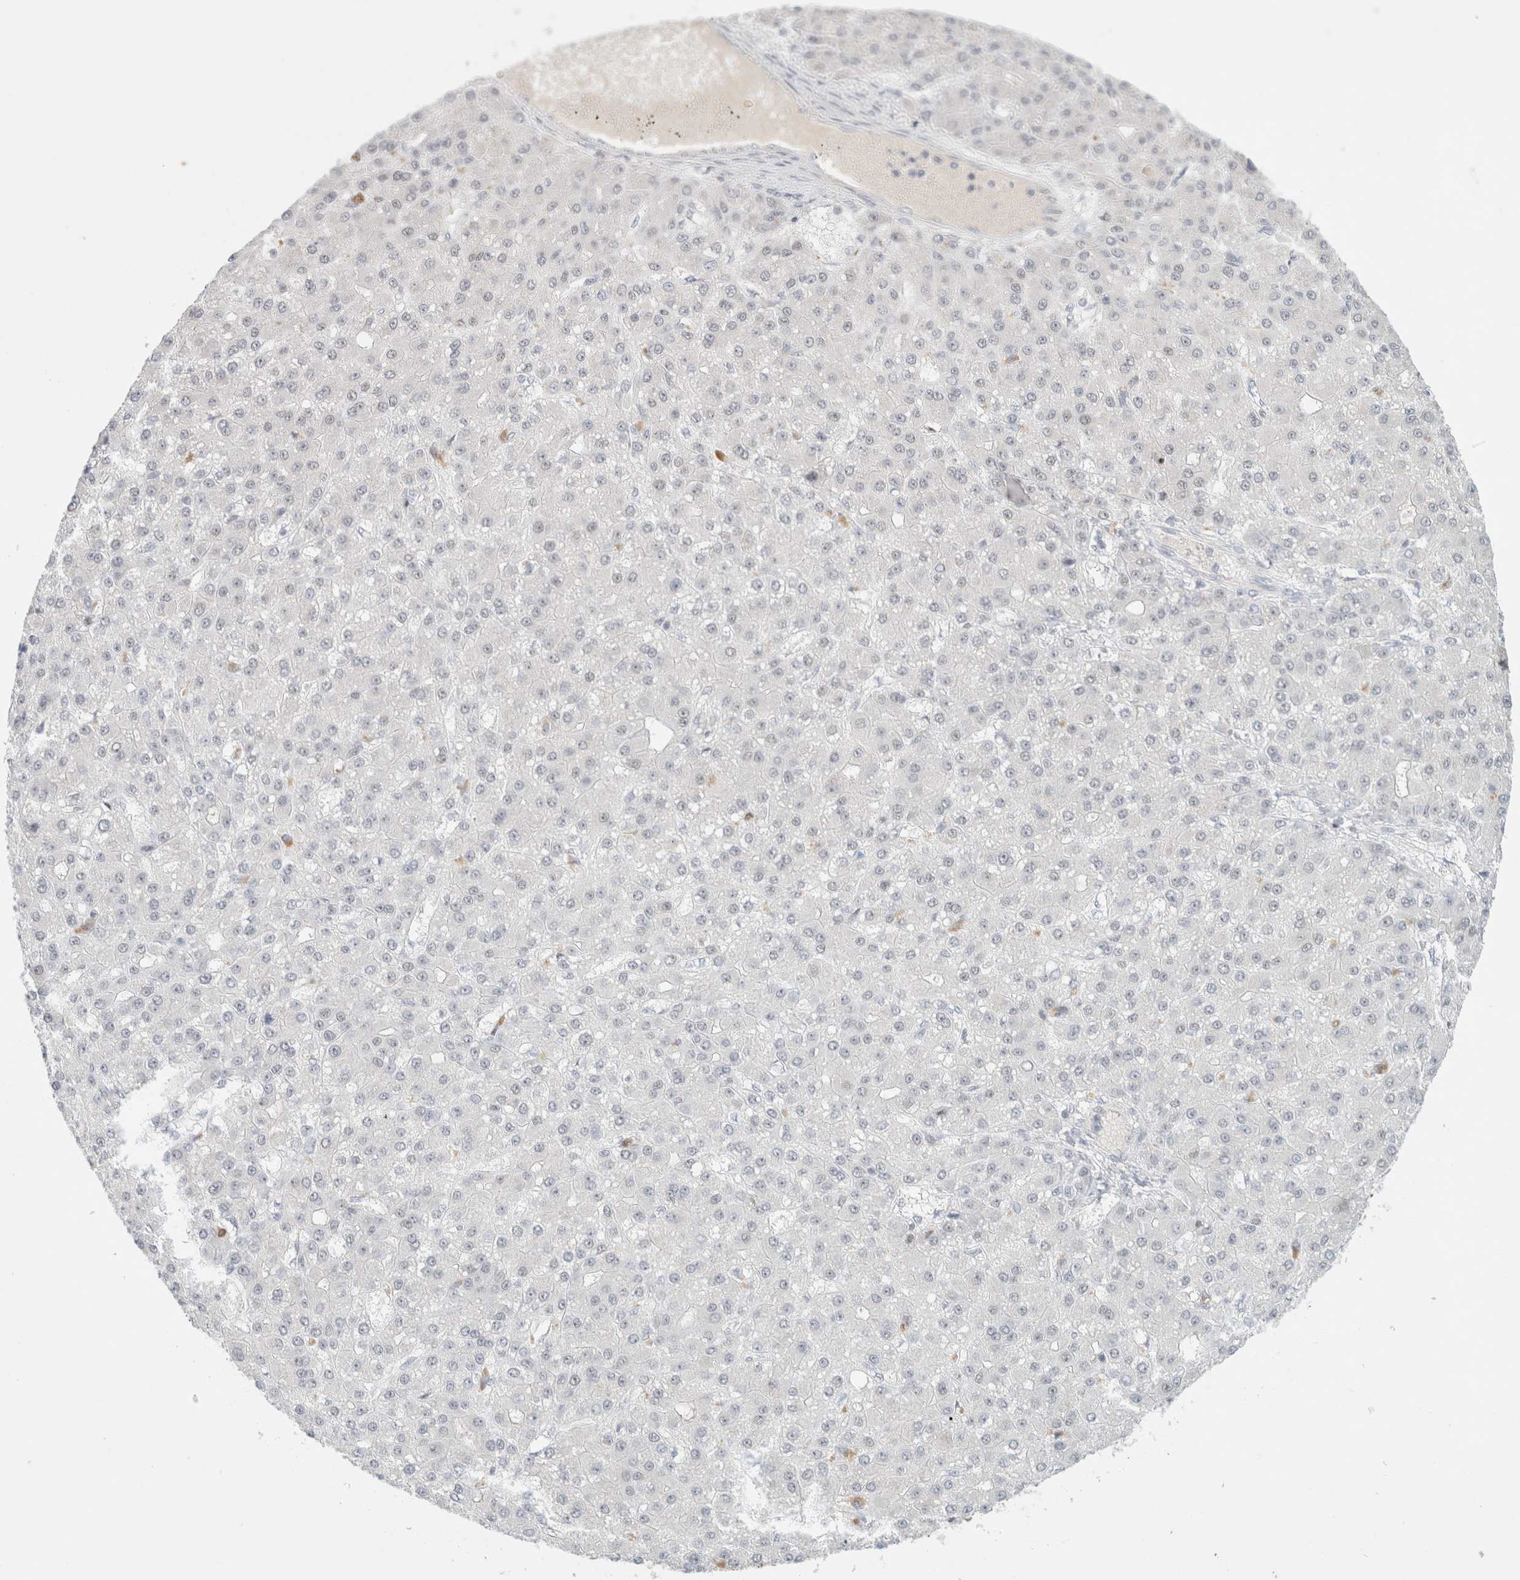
{"staining": {"intensity": "negative", "quantity": "none", "location": "none"}, "tissue": "liver cancer", "cell_type": "Tumor cells", "image_type": "cancer", "snomed": [{"axis": "morphology", "description": "Carcinoma, Hepatocellular, NOS"}, {"axis": "topography", "description": "Liver"}], "caption": "The image reveals no significant expression in tumor cells of liver cancer.", "gene": "MRM3", "patient": {"sex": "male", "age": 67}}